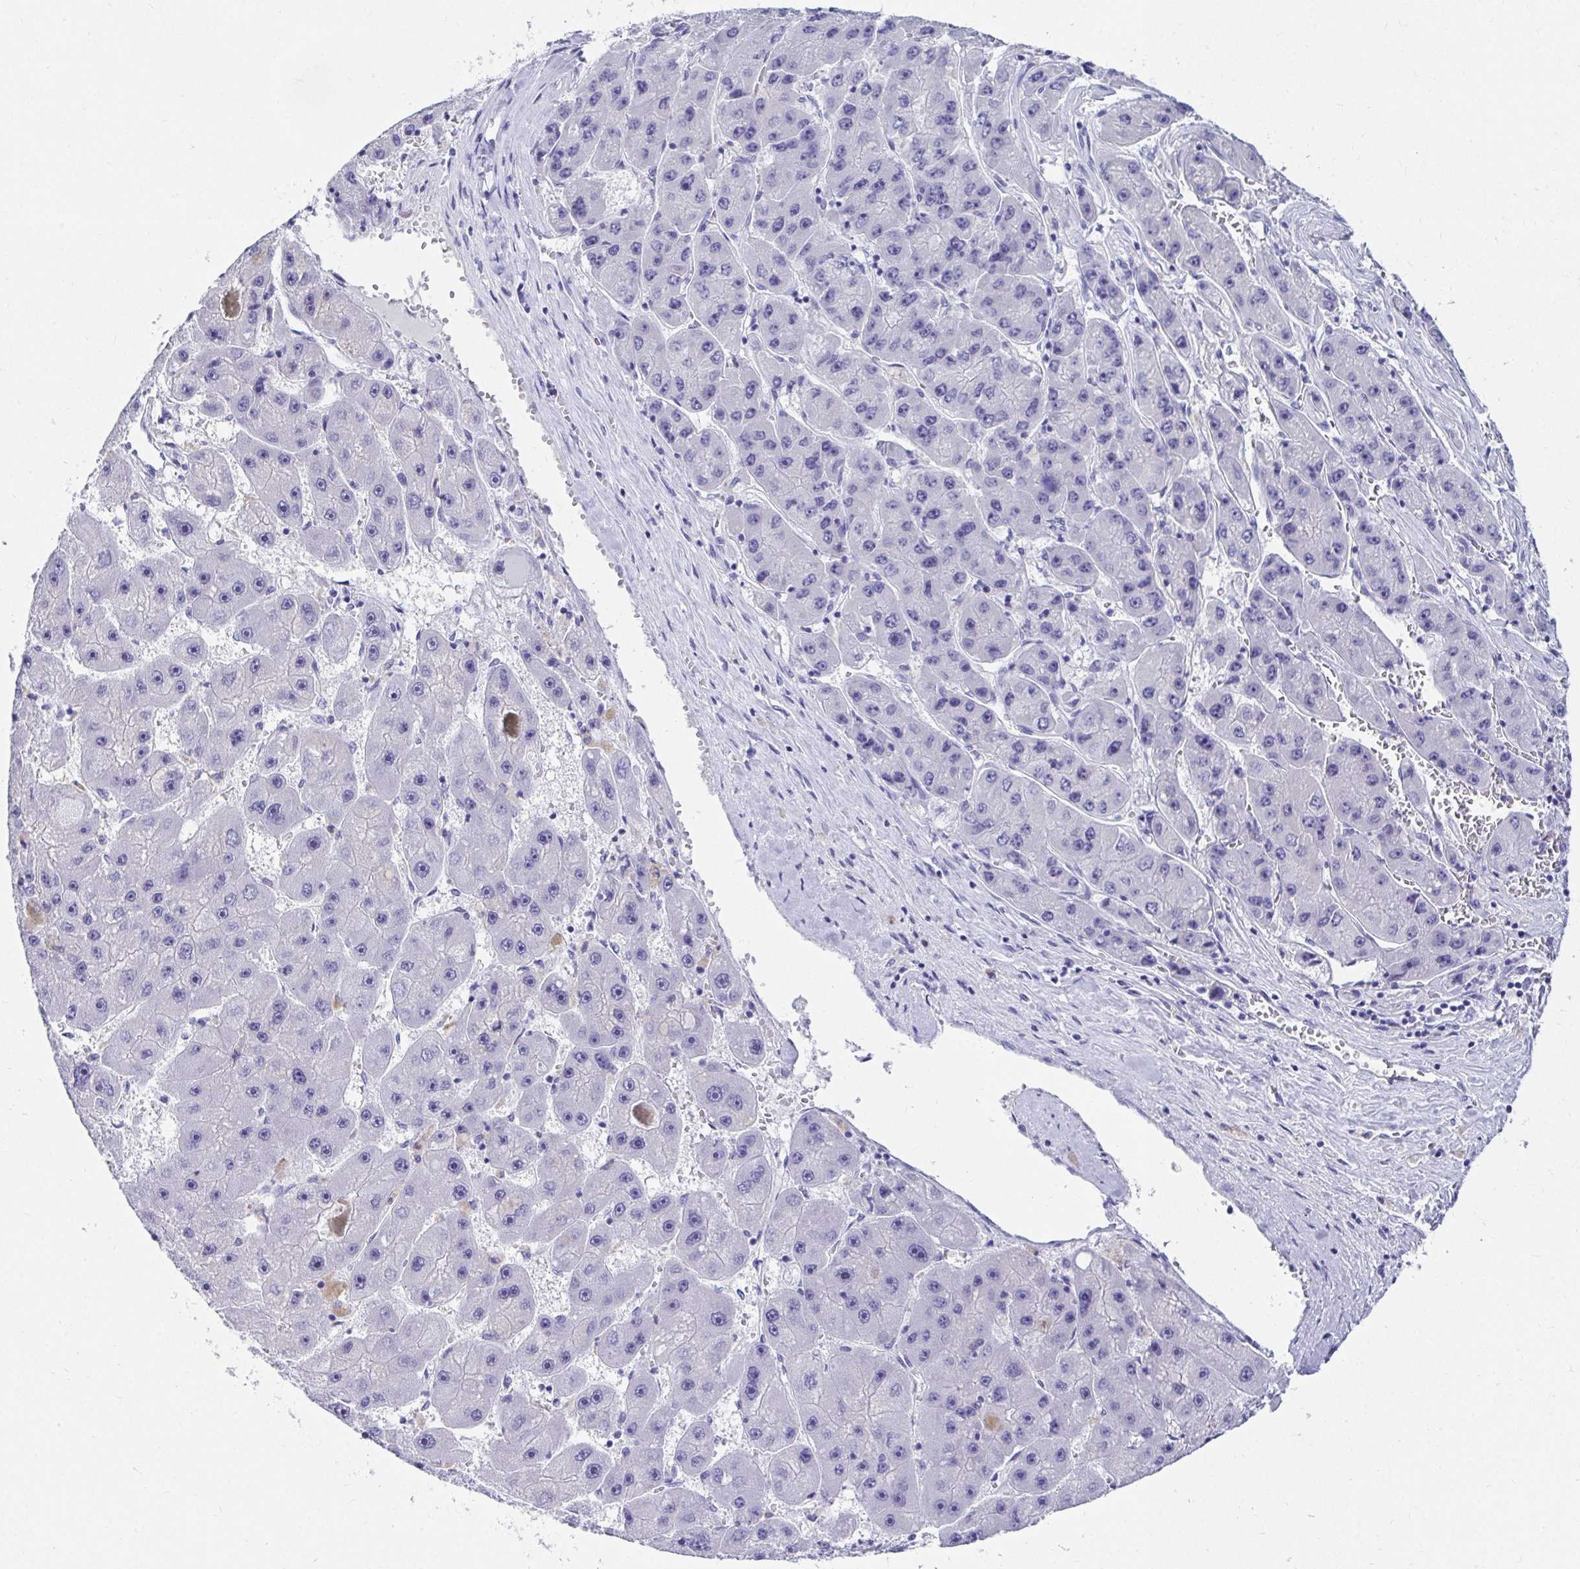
{"staining": {"intensity": "negative", "quantity": "none", "location": "none"}, "tissue": "liver cancer", "cell_type": "Tumor cells", "image_type": "cancer", "snomed": [{"axis": "morphology", "description": "Carcinoma, Hepatocellular, NOS"}, {"axis": "topography", "description": "Liver"}], "caption": "This is an immunohistochemistry photomicrograph of human liver cancer. There is no staining in tumor cells.", "gene": "DPEP3", "patient": {"sex": "female", "age": 61}}